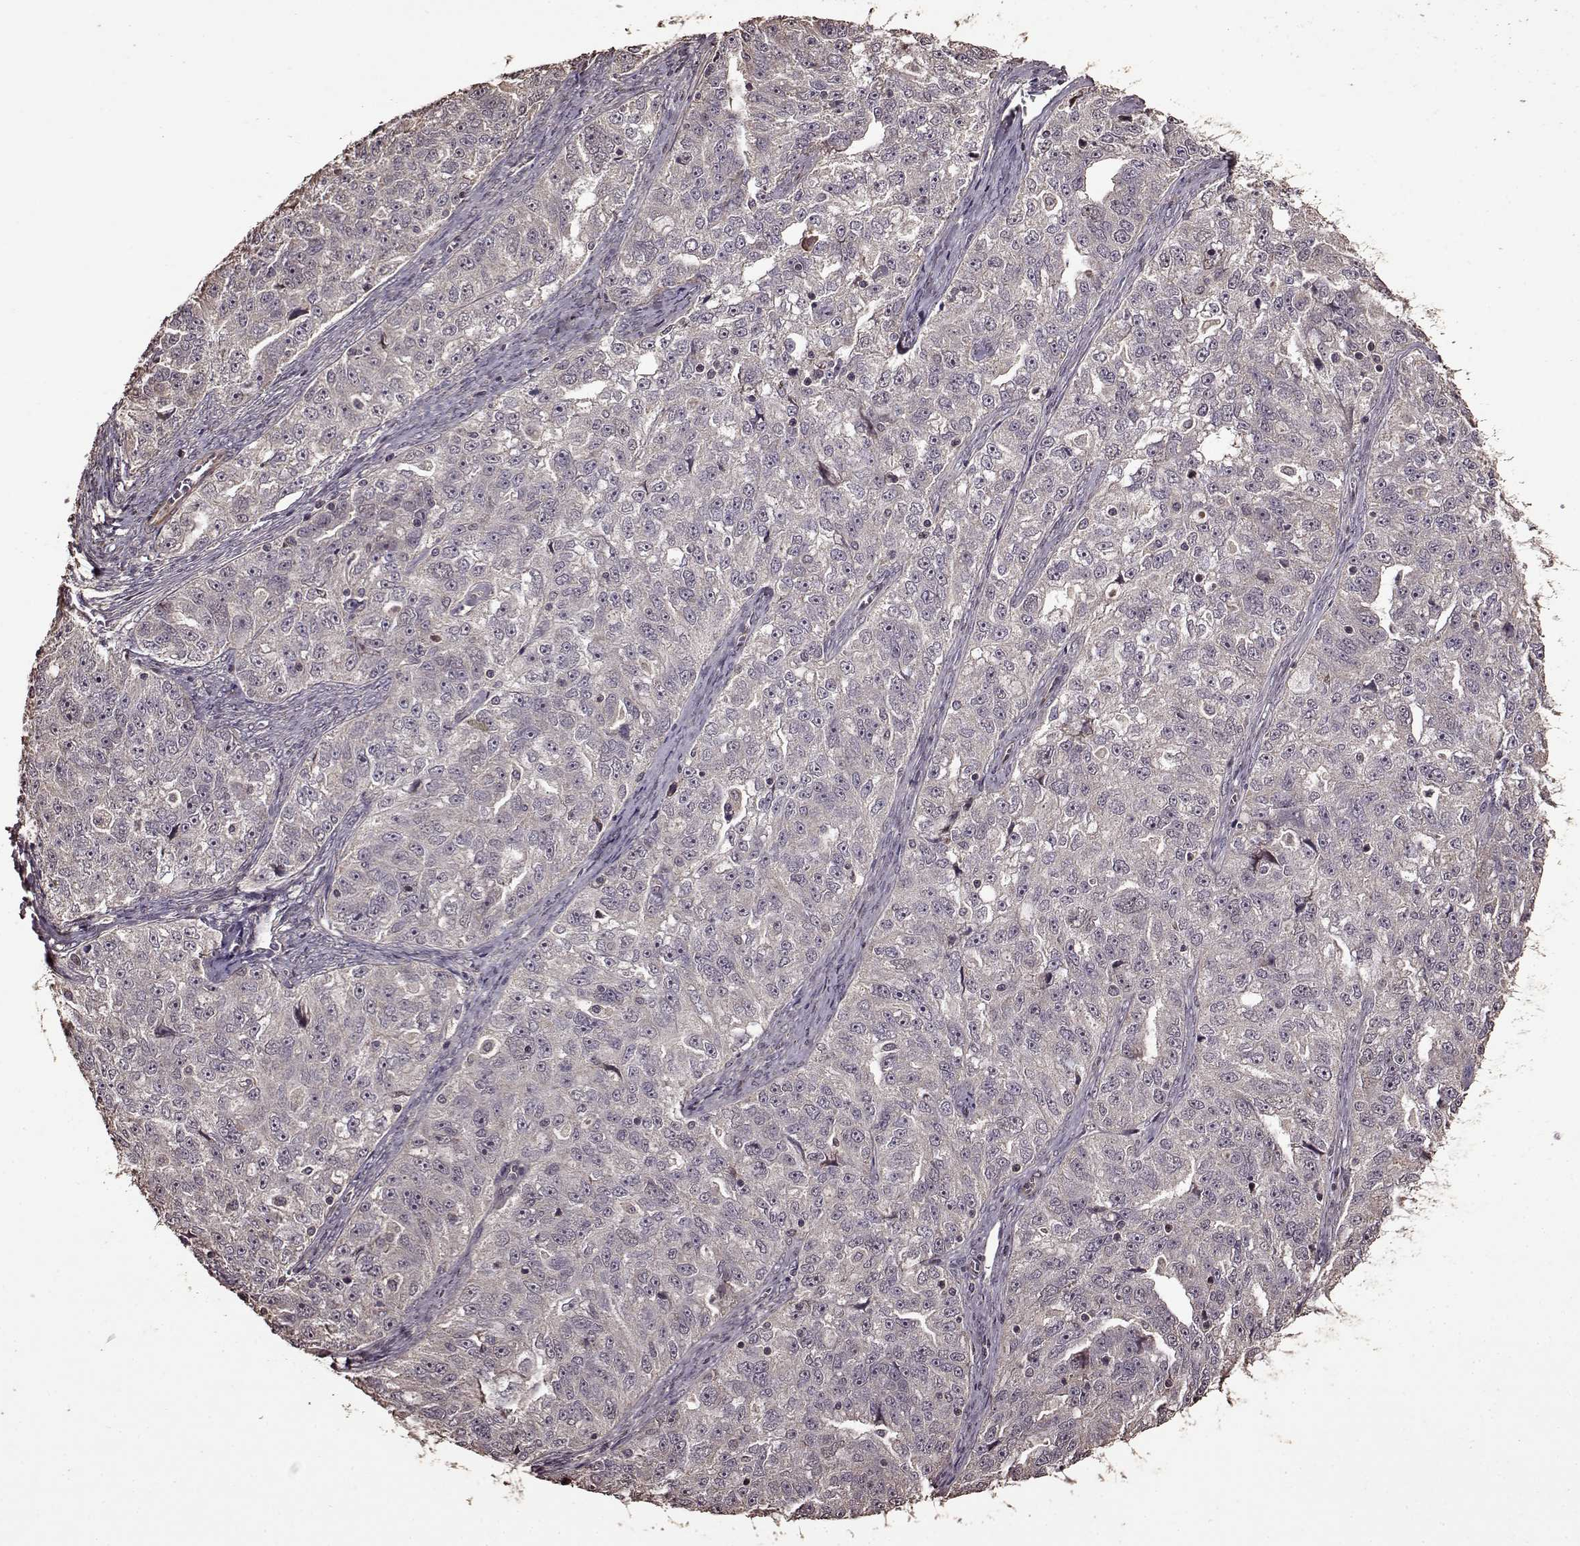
{"staining": {"intensity": "negative", "quantity": "none", "location": "none"}, "tissue": "ovarian cancer", "cell_type": "Tumor cells", "image_type": "cancer", "snomed": [{"axis": "morphology", "description": "Cystadenocarcinoma, serous, NOS"}, {"axis": "topography", "description": "Ovary"}], "caption": "Tumor cells are negative for protein expression in human ovarian serous cystadenocarcinoma. (Stains: DAB (3,3'-diaminobenzidine) immunohistochemistry (IHC) with hematoxylin counter stain, Microscopy: brightfield microscopy at high magnification).", "gene": "FBXW11", "patient": {"sex": "female", "age": 51}}